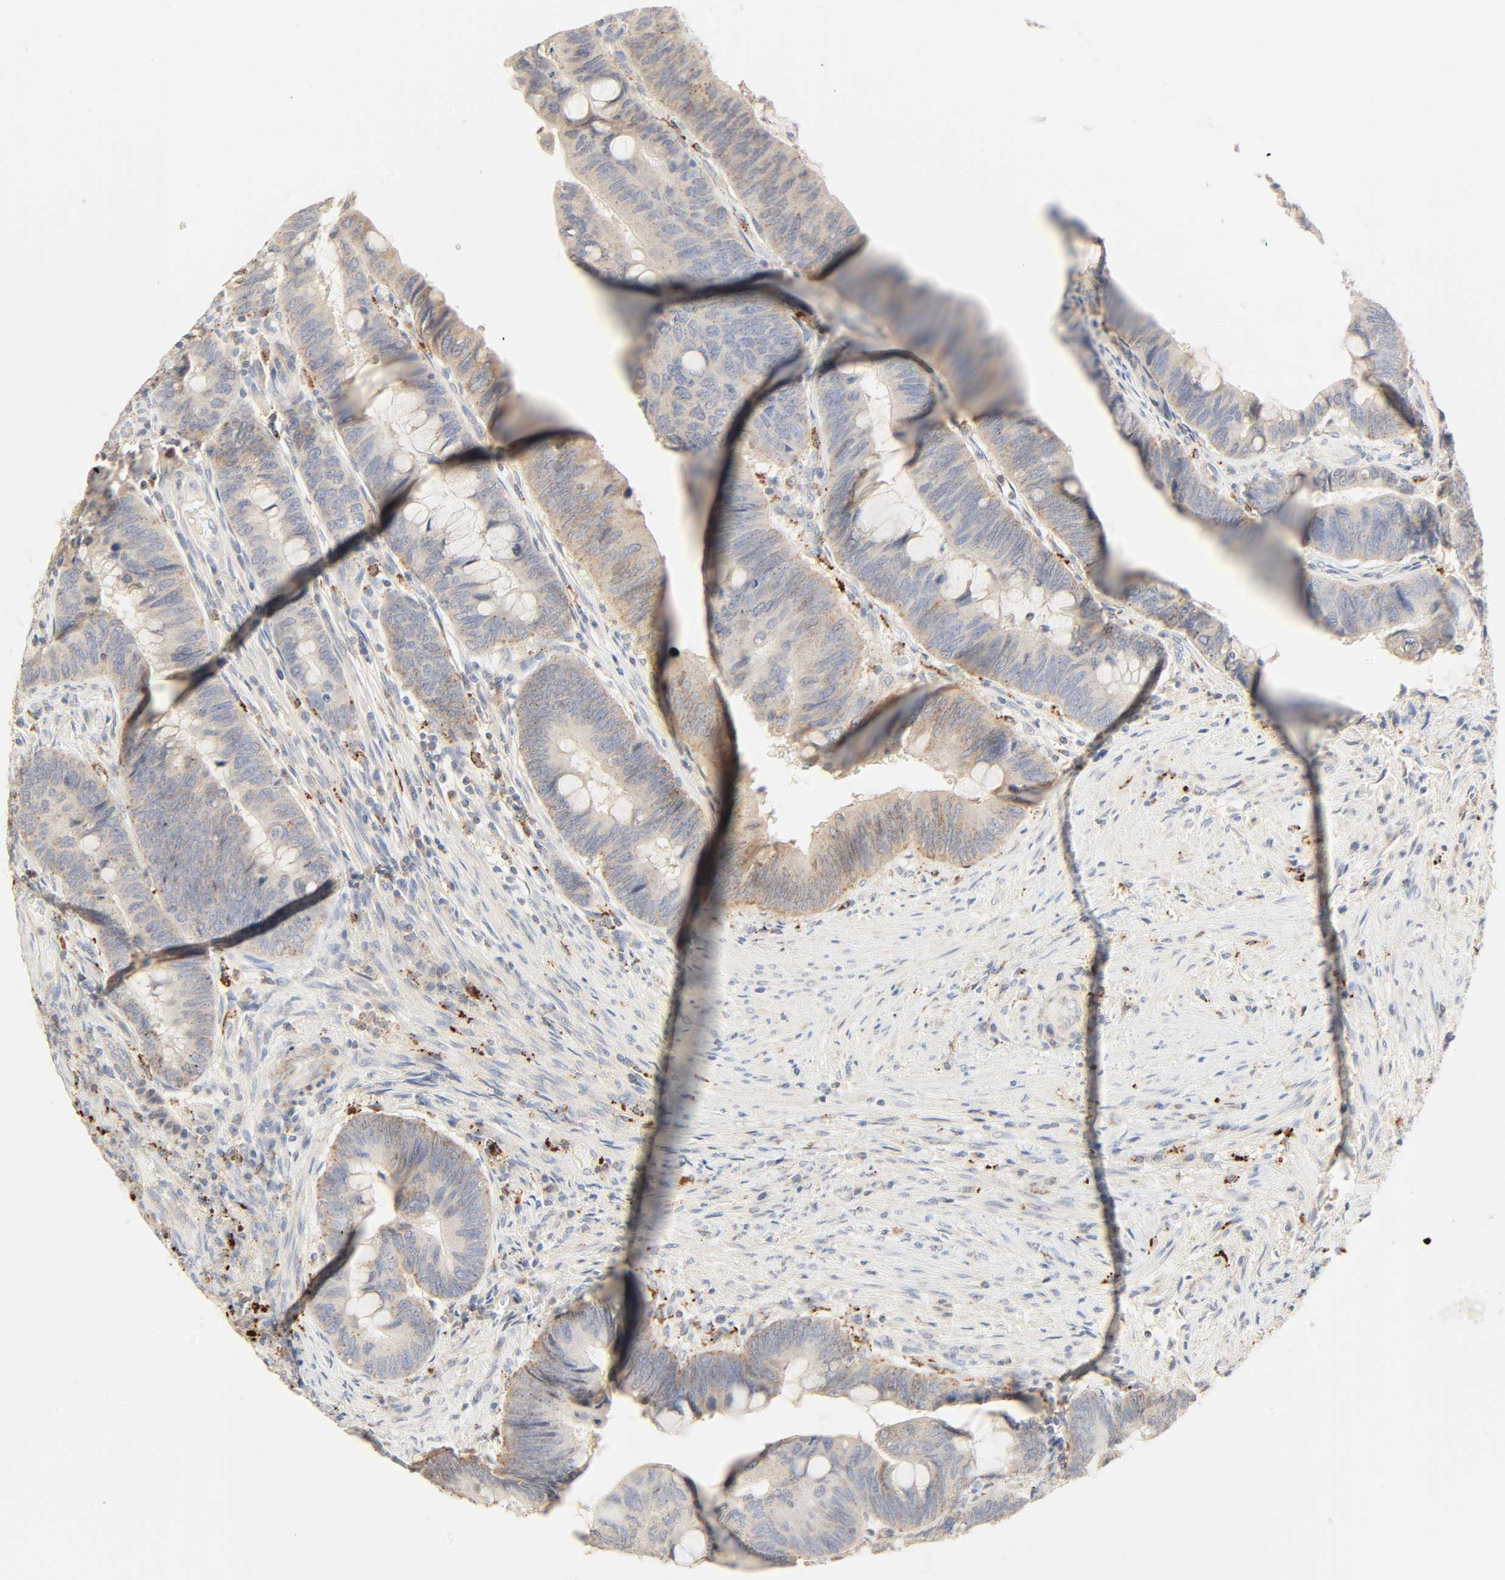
{"staining": {"intensity": "weak", "quantity": "25%-75%", "location": "cytoplasmic/membranous"}, "tissue": "colorectal cancer", "cell_type": "Tumor cells", "image_type": "cancer", "snomed": [{"axis": "morphology", "description": "Normal tissue, NOS"}, {"axis": "morphology", "description": "Adenocarcinoma, NOS"}, {"axis": "topography", "description": "Rectum"}], "caption": "Tumor cells reveal weak cytoplasmic/membranous expression in about 25%-75% of cells in colorectal cancer.", "gene": "CAMK2A", "patient": {"sex": "male", "age": 92}}